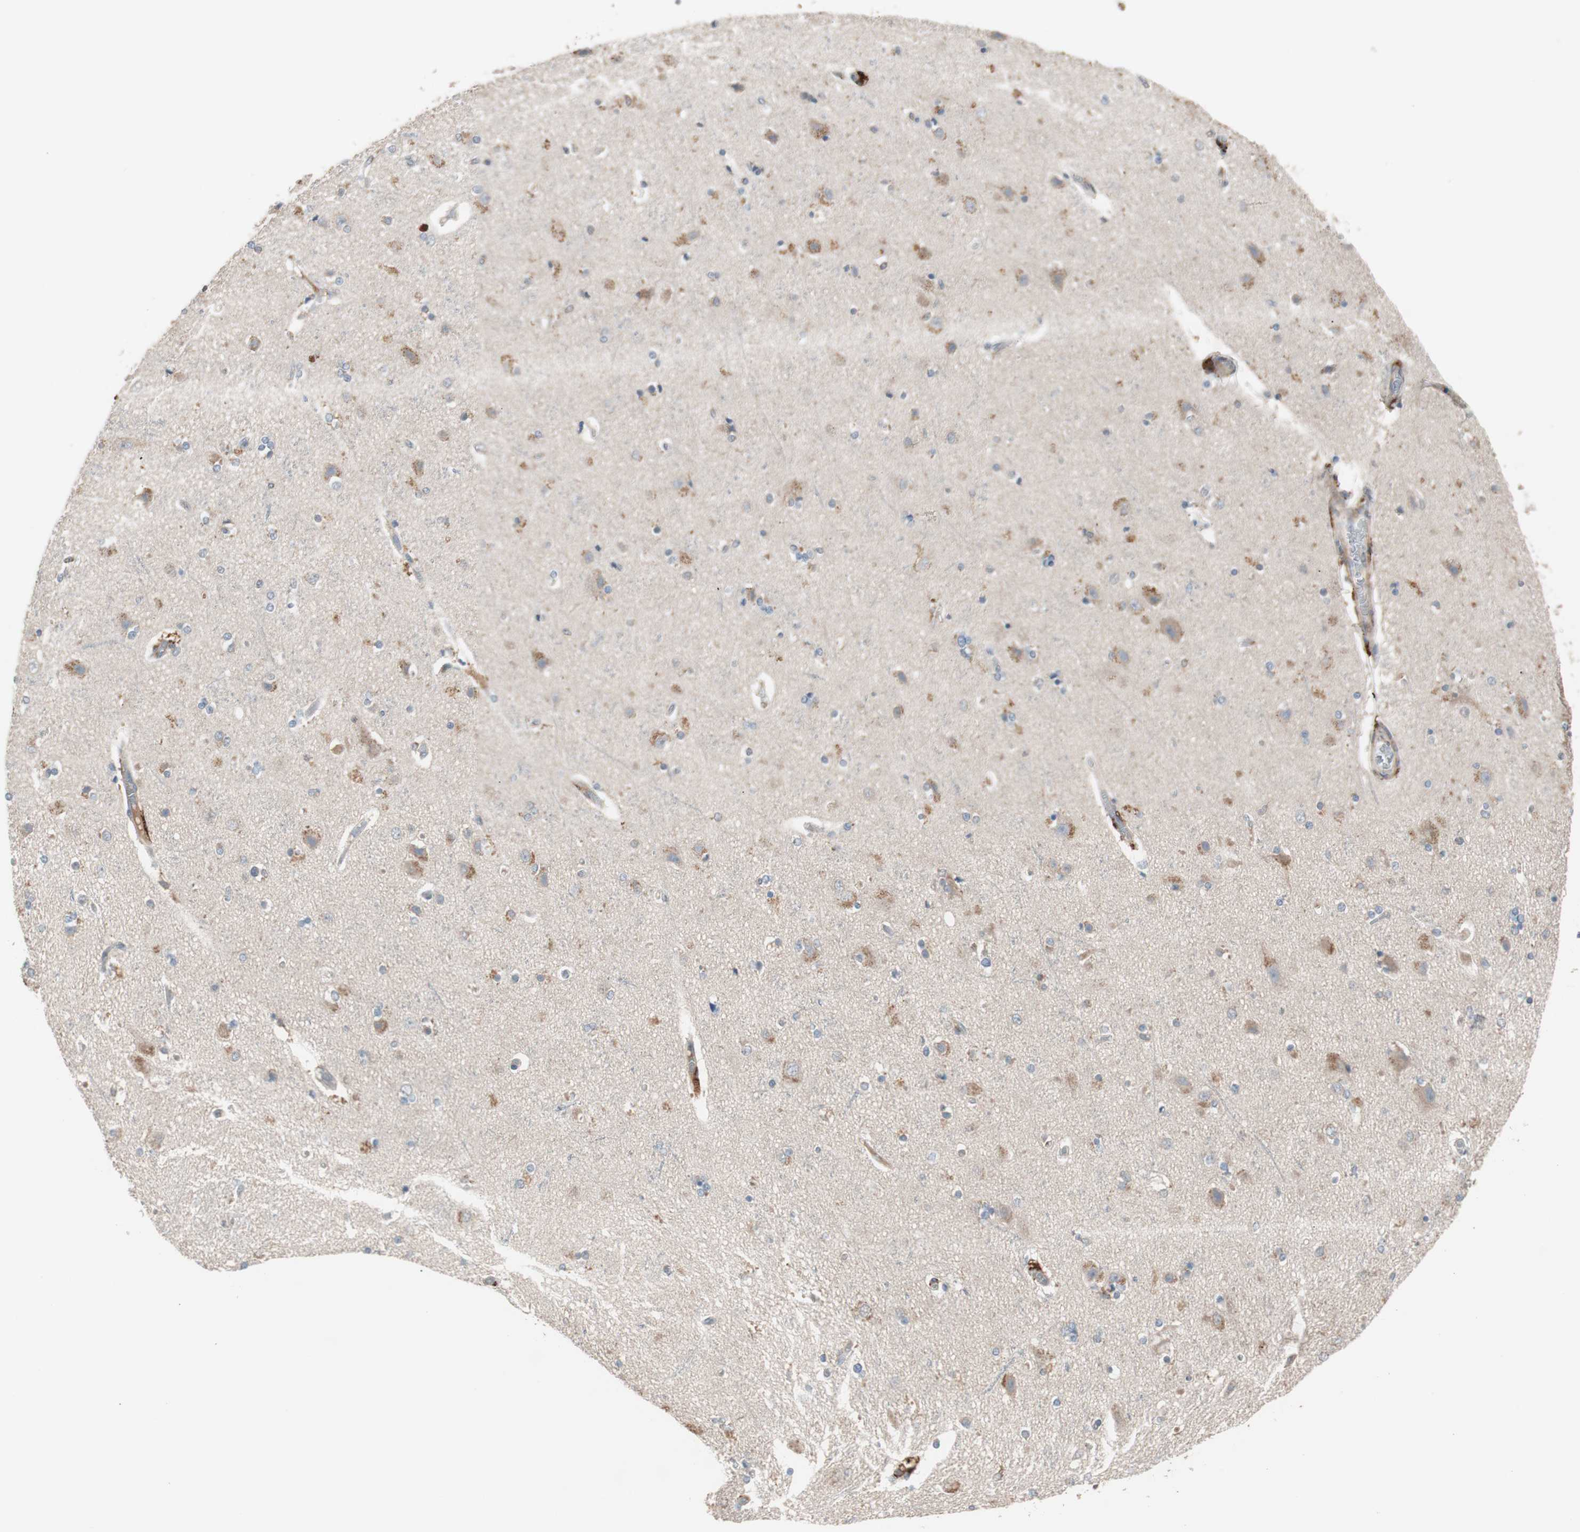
{"staining": {"intensity": "strong", "quantity": ">75%", "location": "cytoplasmic/membranous"}, "tissue": "cerebral cortex", "cell_type": "Endothelial cells", "image_type": "normal", "snomed": [{"axis": "morphology", "description": "Normal tissue, NOS"}, {"axis": "topography", "description": "Cerebral cortex"}], "caption": "Immunohistochemistry (IHC) (DAB) staining of normal human cerebral cortex exhibits strong cytoplasmic/membranous protein positivity in about >75% of endothelial cells.", "gene": "STAB1", "patient": {"sex": "female", "age": 54}}